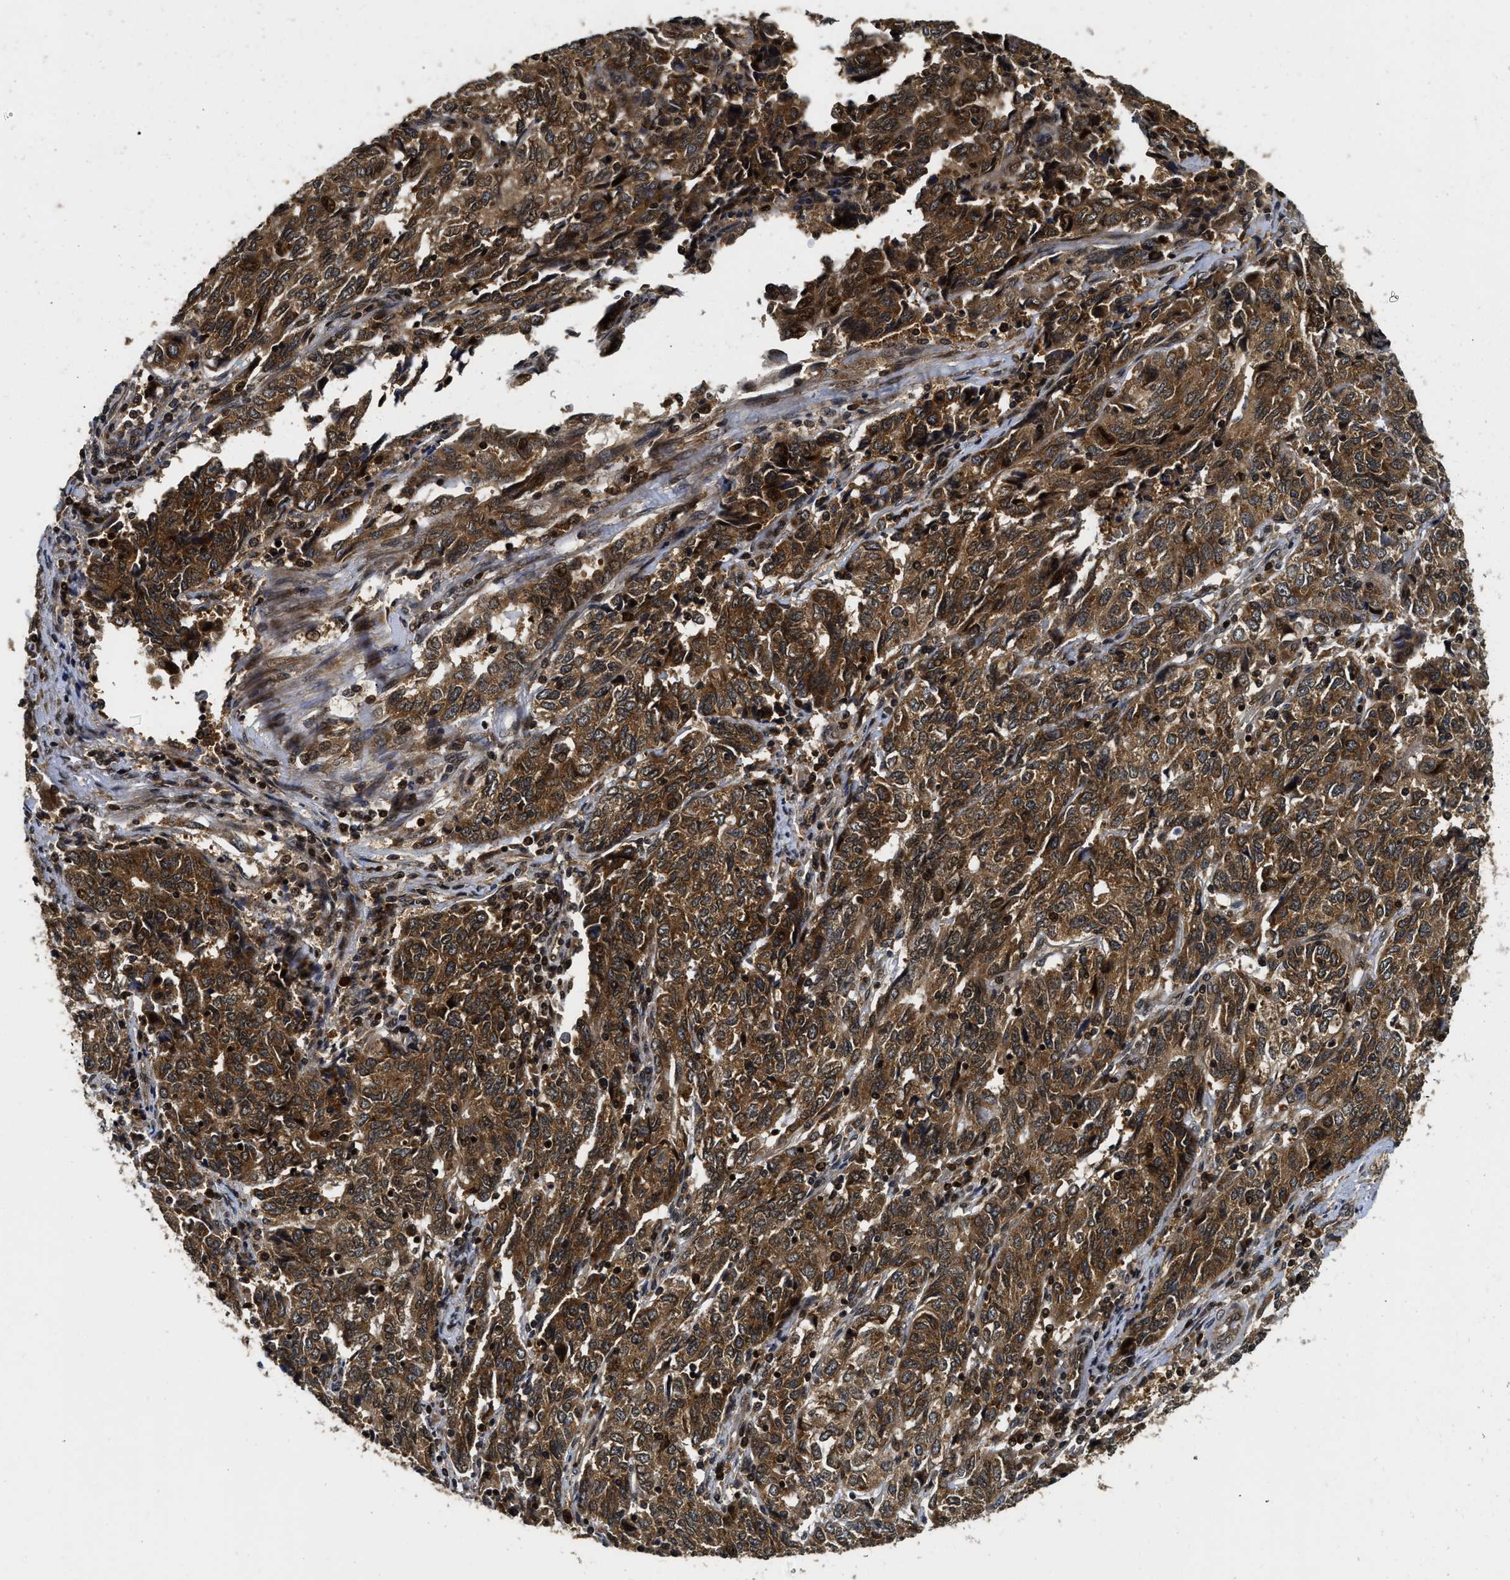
{"staining": {"intensity": "strong", "quantity": ">75%", "location": "cytoplasmic/membranous"}, "tissue": "endometrial cancer", "cell_type": "Tumor cells", "image_type": "cancer", "snomed": [{"axis": "morphology", "description": "Adenocarcinoma, NOS"}, {"axis": "topography", "description": "Endometrium"}], "caption": "Immunohistochemistry (IHC) (DAB (3,3'-diaminobenzidine)) staining of endometrial cancer shows strong cytoplasmic/membranous protein positivity in approximately >75% of tumor cells.", "gene": "ADSL", "patient": {"sex": "female", "age": 80}}